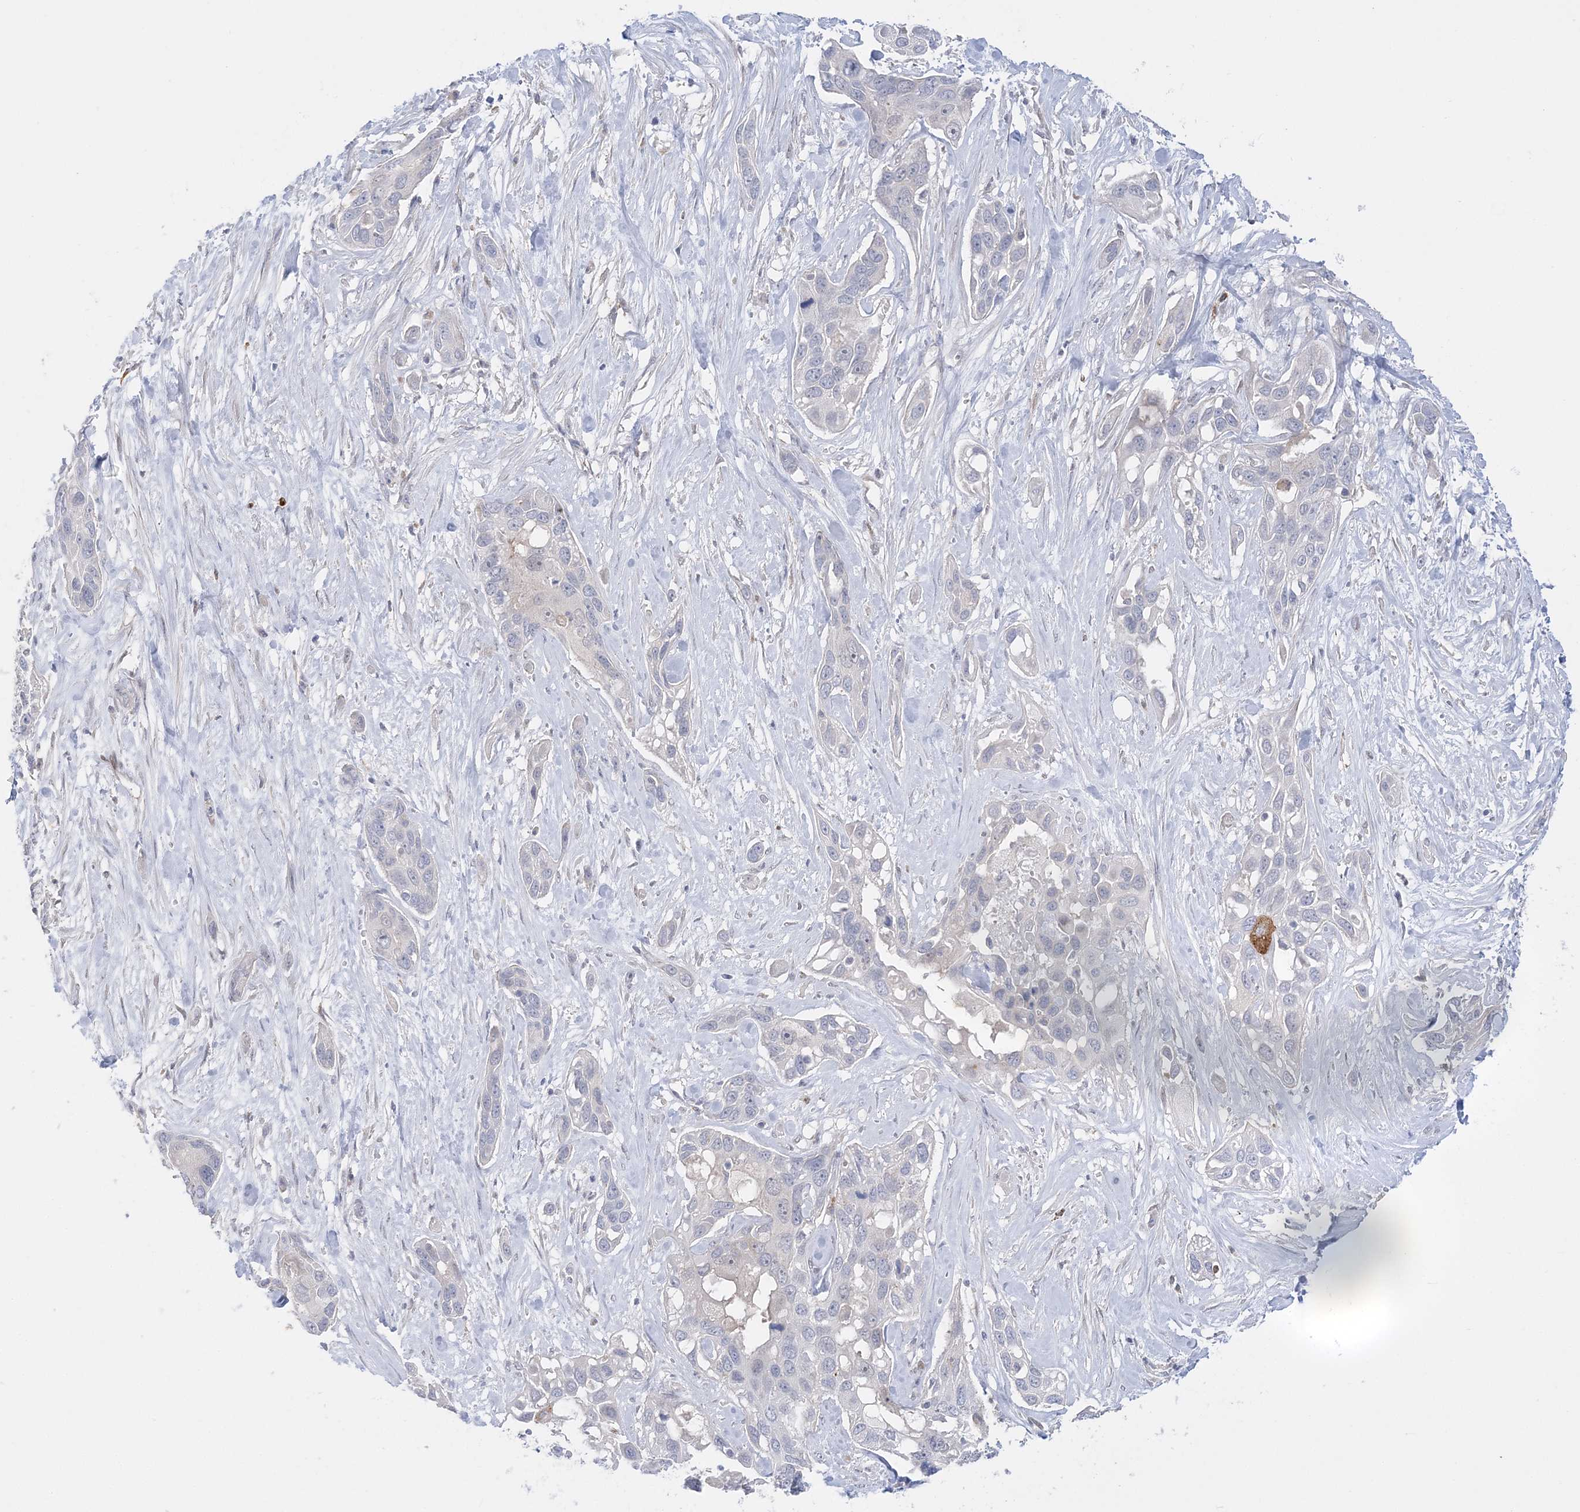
{"staining": {"intensity": "negative", "quantity": "none", "location": "none"}, "tissue": "pancreatic cancer", "cell_type": "Tumor cells", "image_type": "cancer", "snomed": [{"axis": "morphology", "description": "Adenocarcinoma, NOS"}, {"axis": "topography", "description": "Pancreas"}], "caption": "Human pancreatic cancer stained for a protein using immunohistochemistry (IHC) reveals no staining in tumor cells.", "gene": "HAAO", "patient": {"sex": "female", "age": 60}}